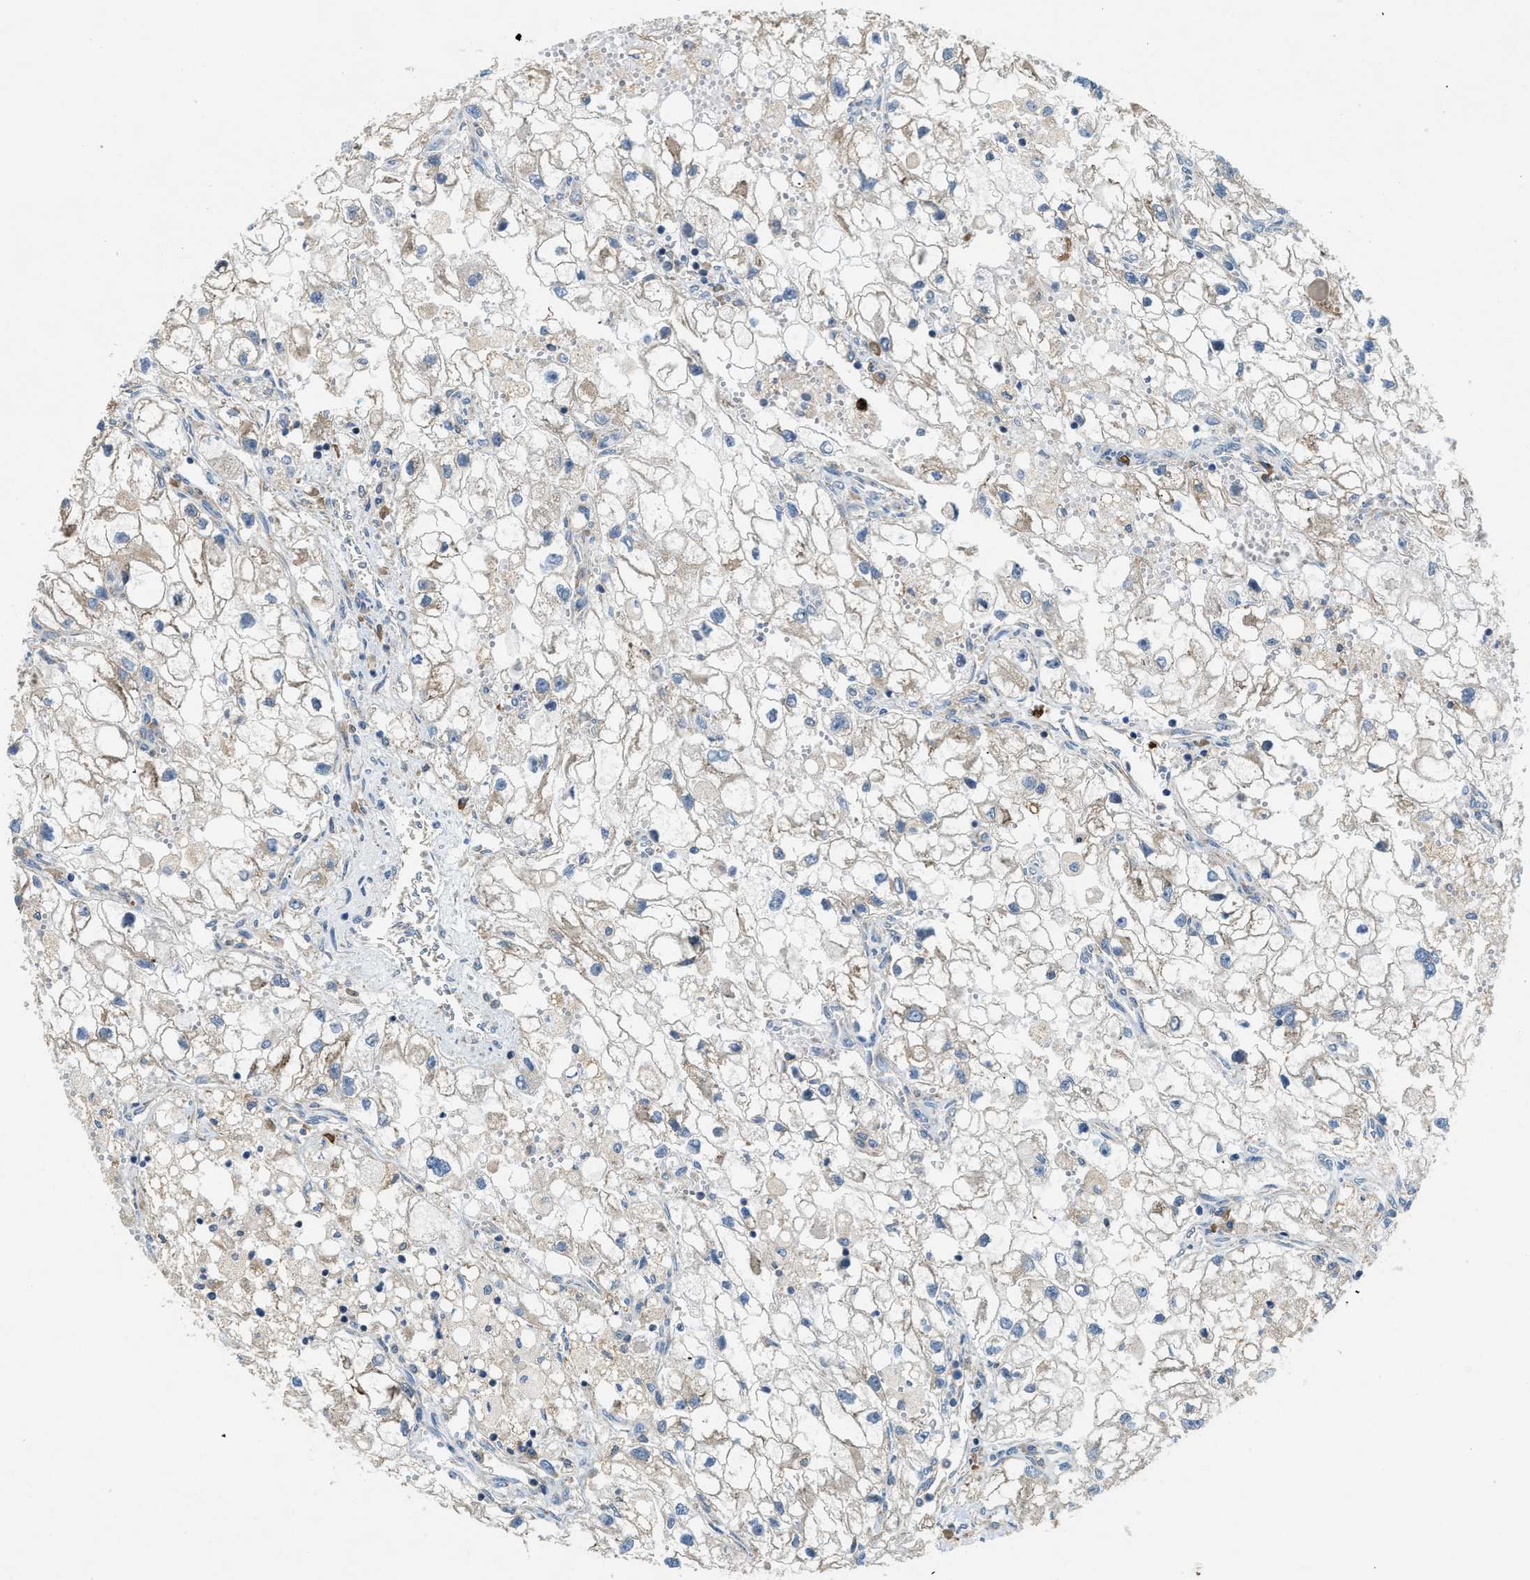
{"staining": {"intensity": "negative", "quantity": "none", "location": "none"}, "tissue": "renal cancer", "cell_type": "Tumor cells", "image_type": "cancer", "snomed": [{"axis": "morphology", "description": "Adenocarcinoma, NOS"}, {"axis": "topography", "description": "Kidney"}], "caption": "This is a histopathology image of immunohistochemistry staining of renal cancer (adenocarcinoma), which shows no positivity in tumor cells.", "gene": "TMEM68", "patient": {"sex": "female", "age": 70}}